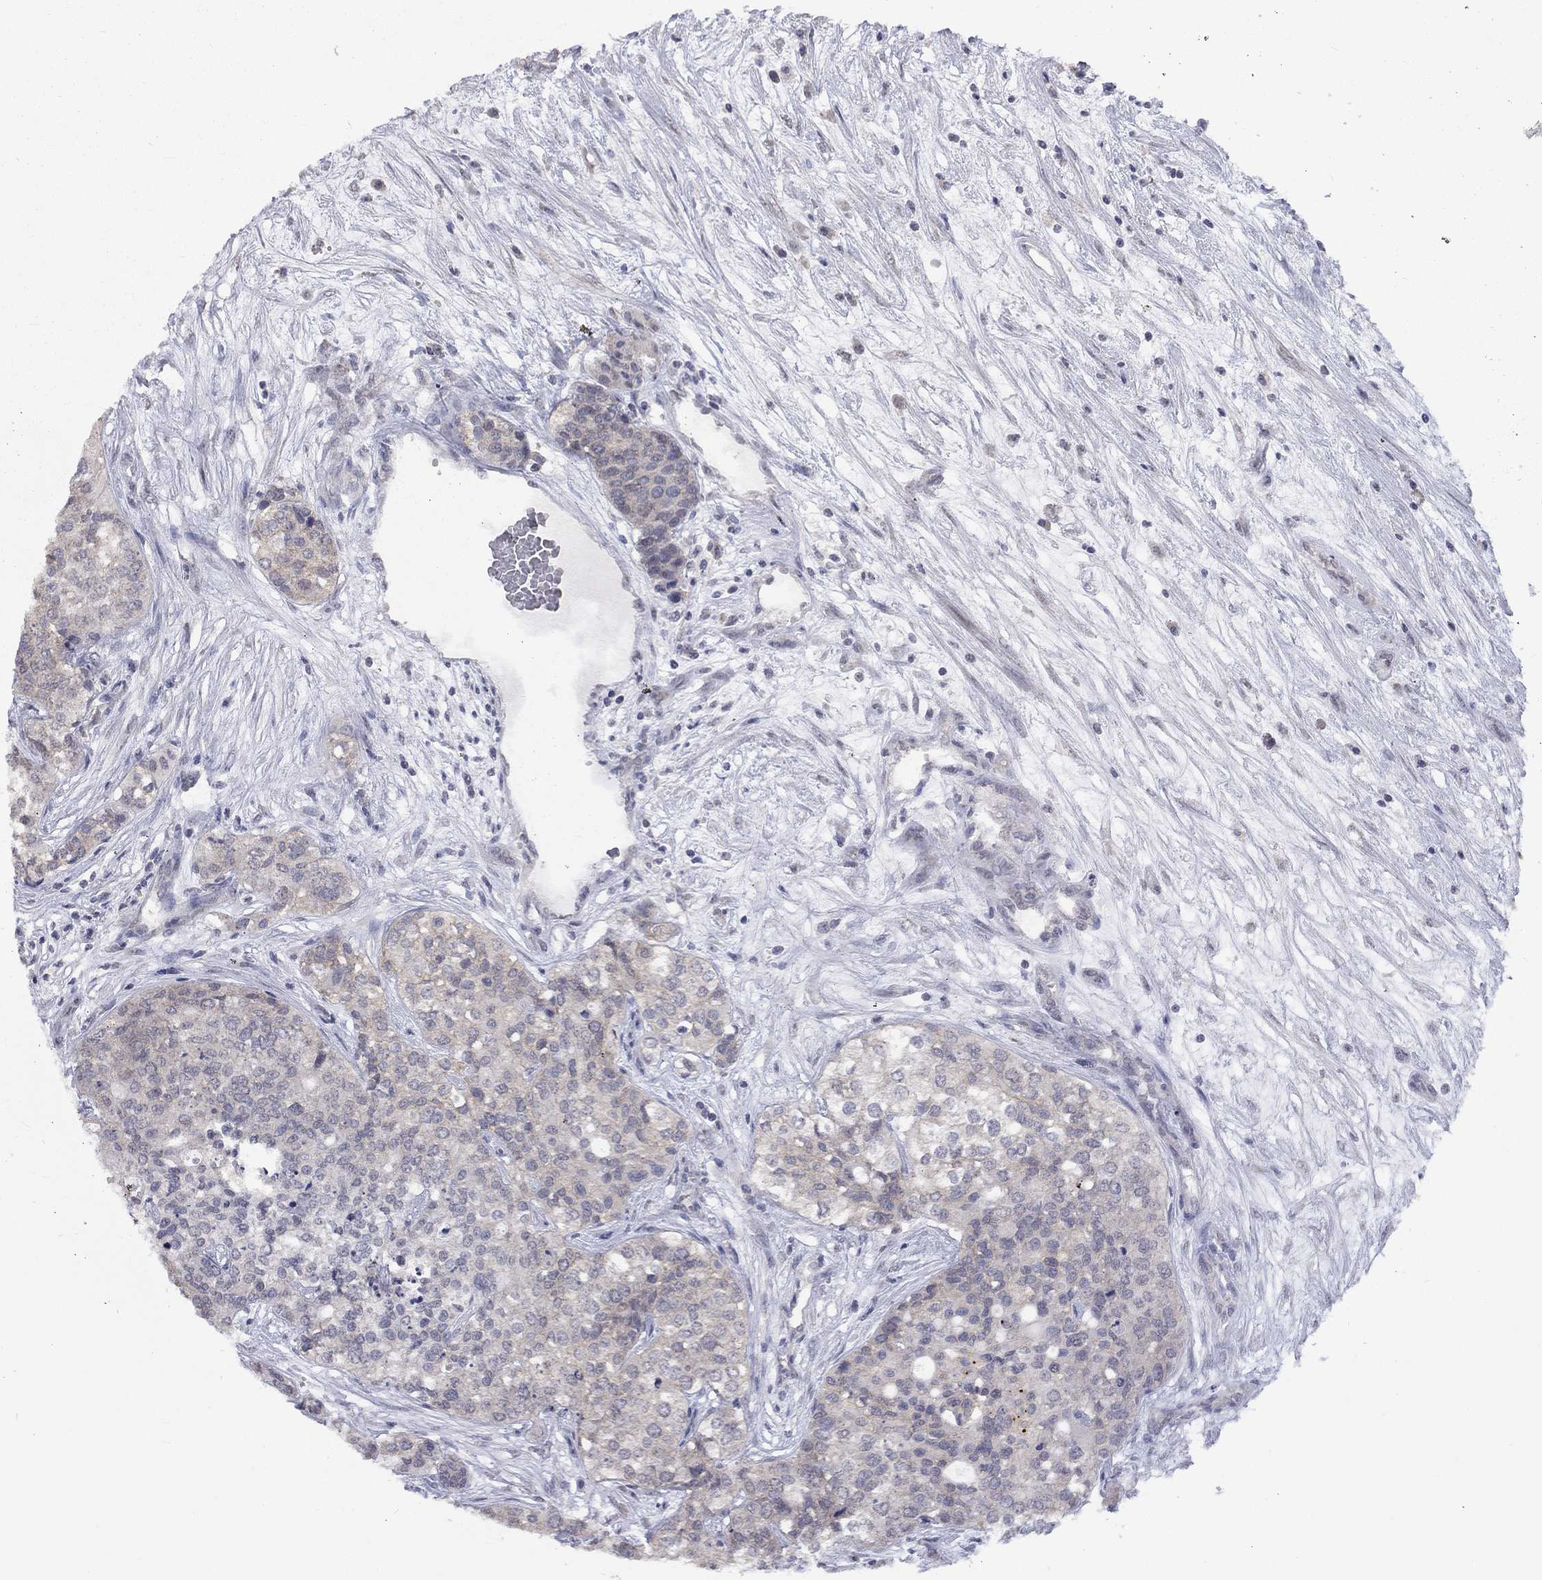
{"staining": {"intensity": "negative", "quantity": "none", "location": "none"}, "tissue": "carcinoid", "cell_type": "Tumor cells", "image_type": "cancer", "snomed": [{"axis": "morphology", "description": "Carcinoid, malignant, NOS"}, {"axis": "topography", "description": "Colon"}], "caption": "The micrograph exhibits no staining of tumor cells in carcinoid.", "gene": "SPATA33", "patient": {"sex": "male", "age": 81}}